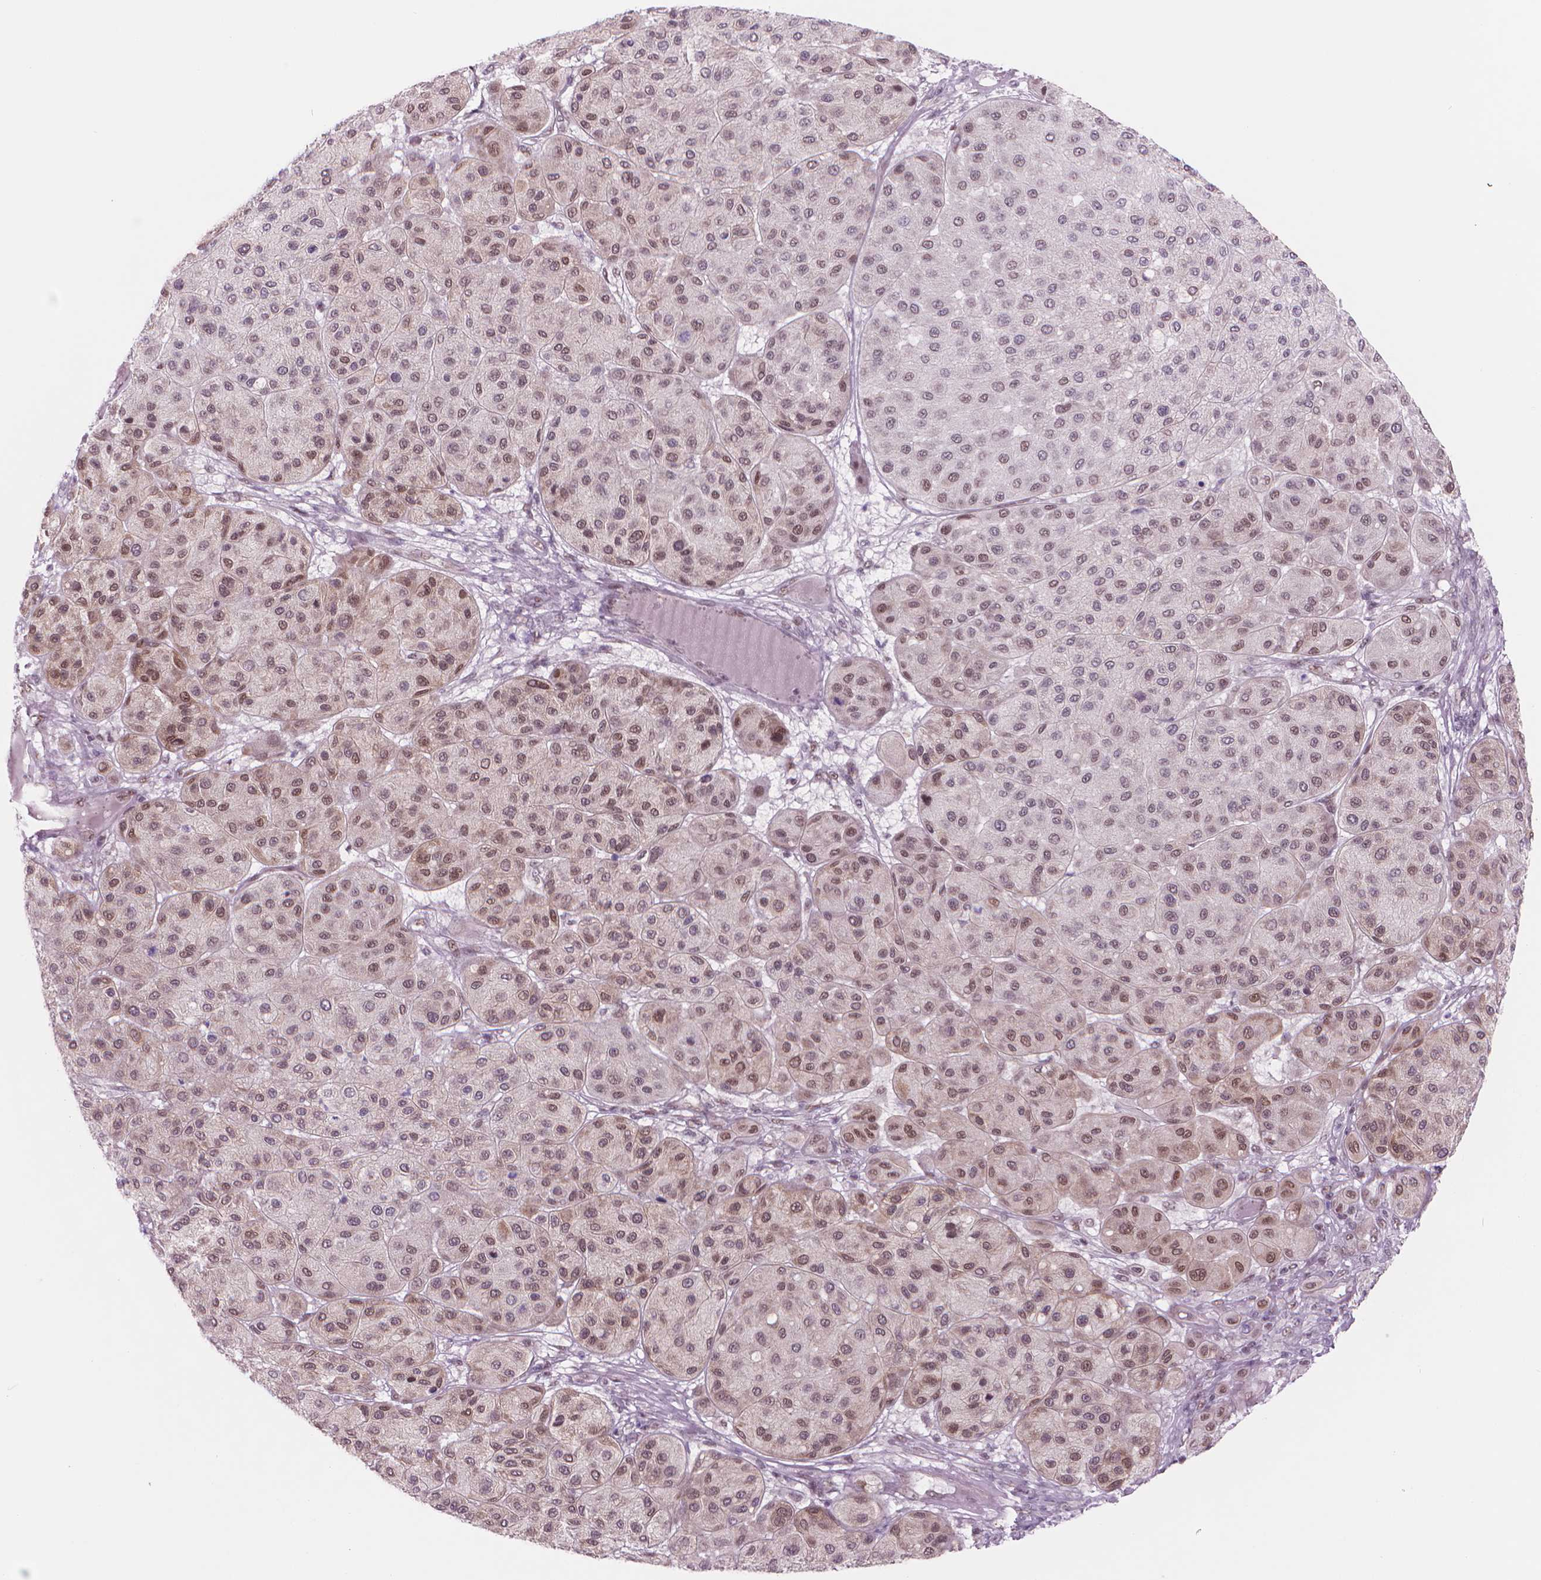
{"staining": {"intensity": "moderate", "quantity": "25%-75%", "location": "nuclear"}, "tissue": "melanoma", "cell_type": "Tumor cells", "image_type": "cancer", "snomed": [{"axis": "morphology", "description": "Malignant melanoma, Metastatic site"}, {"axis": "topography", "description": "Smooth muscle"}], "caption": "Malignant melanoma (metastatic site) tissue displays moderate nuclear expression in about 25%-75% of tumor cells", "gene": "POLR3D", "patient": {"sex": "male", "age": 41}}